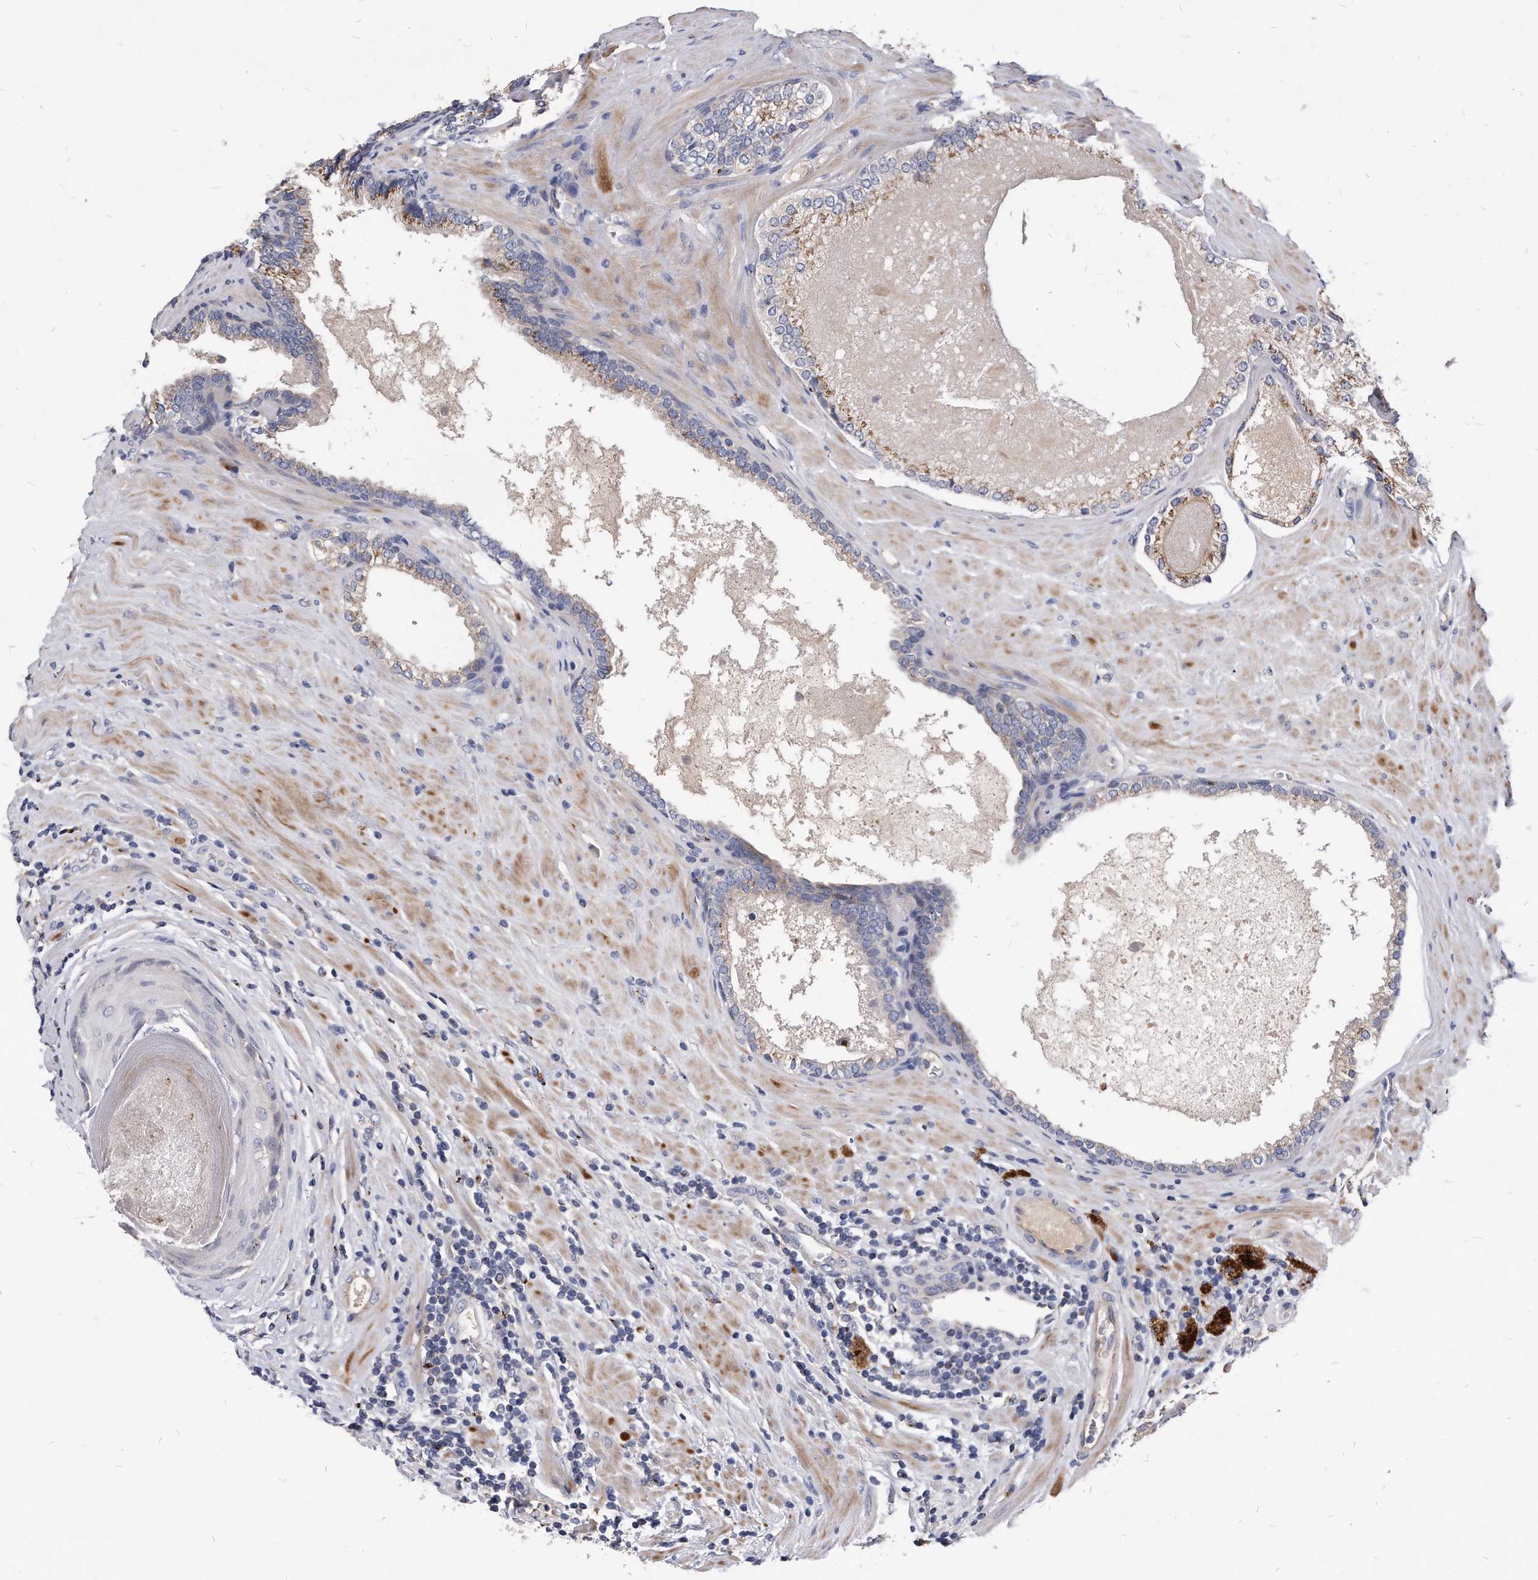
{"staining": {"intensity": "weak", "quantity": ">75%", "location": "cytoplasmic/membranous"}, "tissue": "prostate cancer", "cell_type": "Tumor cells", "image_type": "cancer", "snomed": [{"axis": "morphology", "description": "Adenocarcinoma, High grade"}, {"axis": "topography", "description": "Prostate"}], "caption": "Protein expression analysis of human prostate cancer reveals weak cytoplasmic/membranous staining in approximately >75% of tumor cells. (DAB = brown stain, brightfield microscopy at high magnification).", "gene": "MGAT4A", "patient": {"sex": "male", "age": 73}}